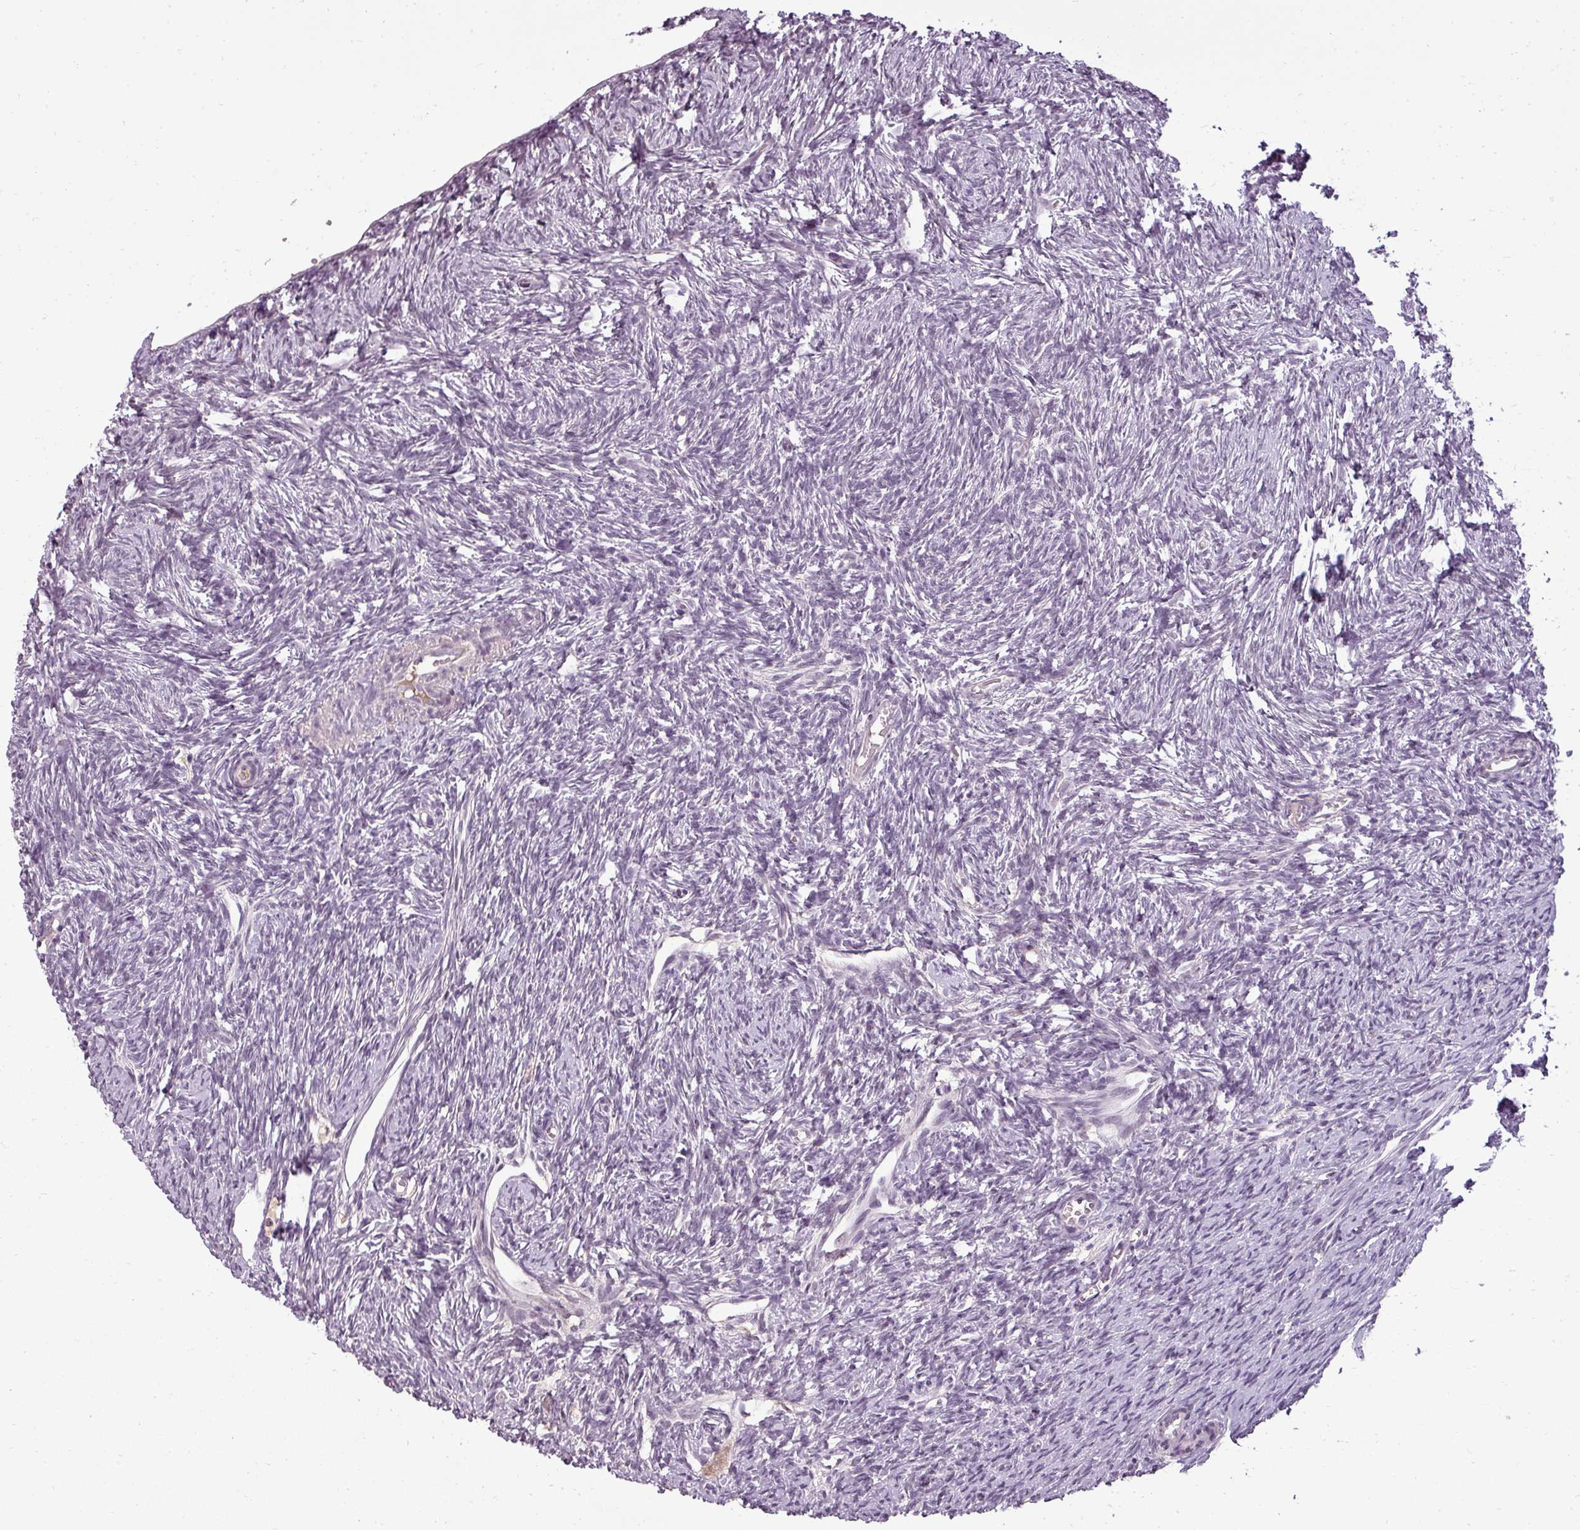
{"staining": {"intensity": "moderate", "quantity": ">75%", "location": "nuclear"}, "tissue": "ovary", "cell_type": "Follicle cells", "image_type": "normal", "snomed": [{"axis": "morphology", "description": "Normal tissue, NOS"}, {"axis": "topography", "description": "Ovary"}], "caption": "Follicle cells exhibit moderate nuclear staining in about >75% of cells in normal ovary. Nuclei are stained in blue.", "gene": "BCAS3", "patient": {"sex": "female", "age": 51}}